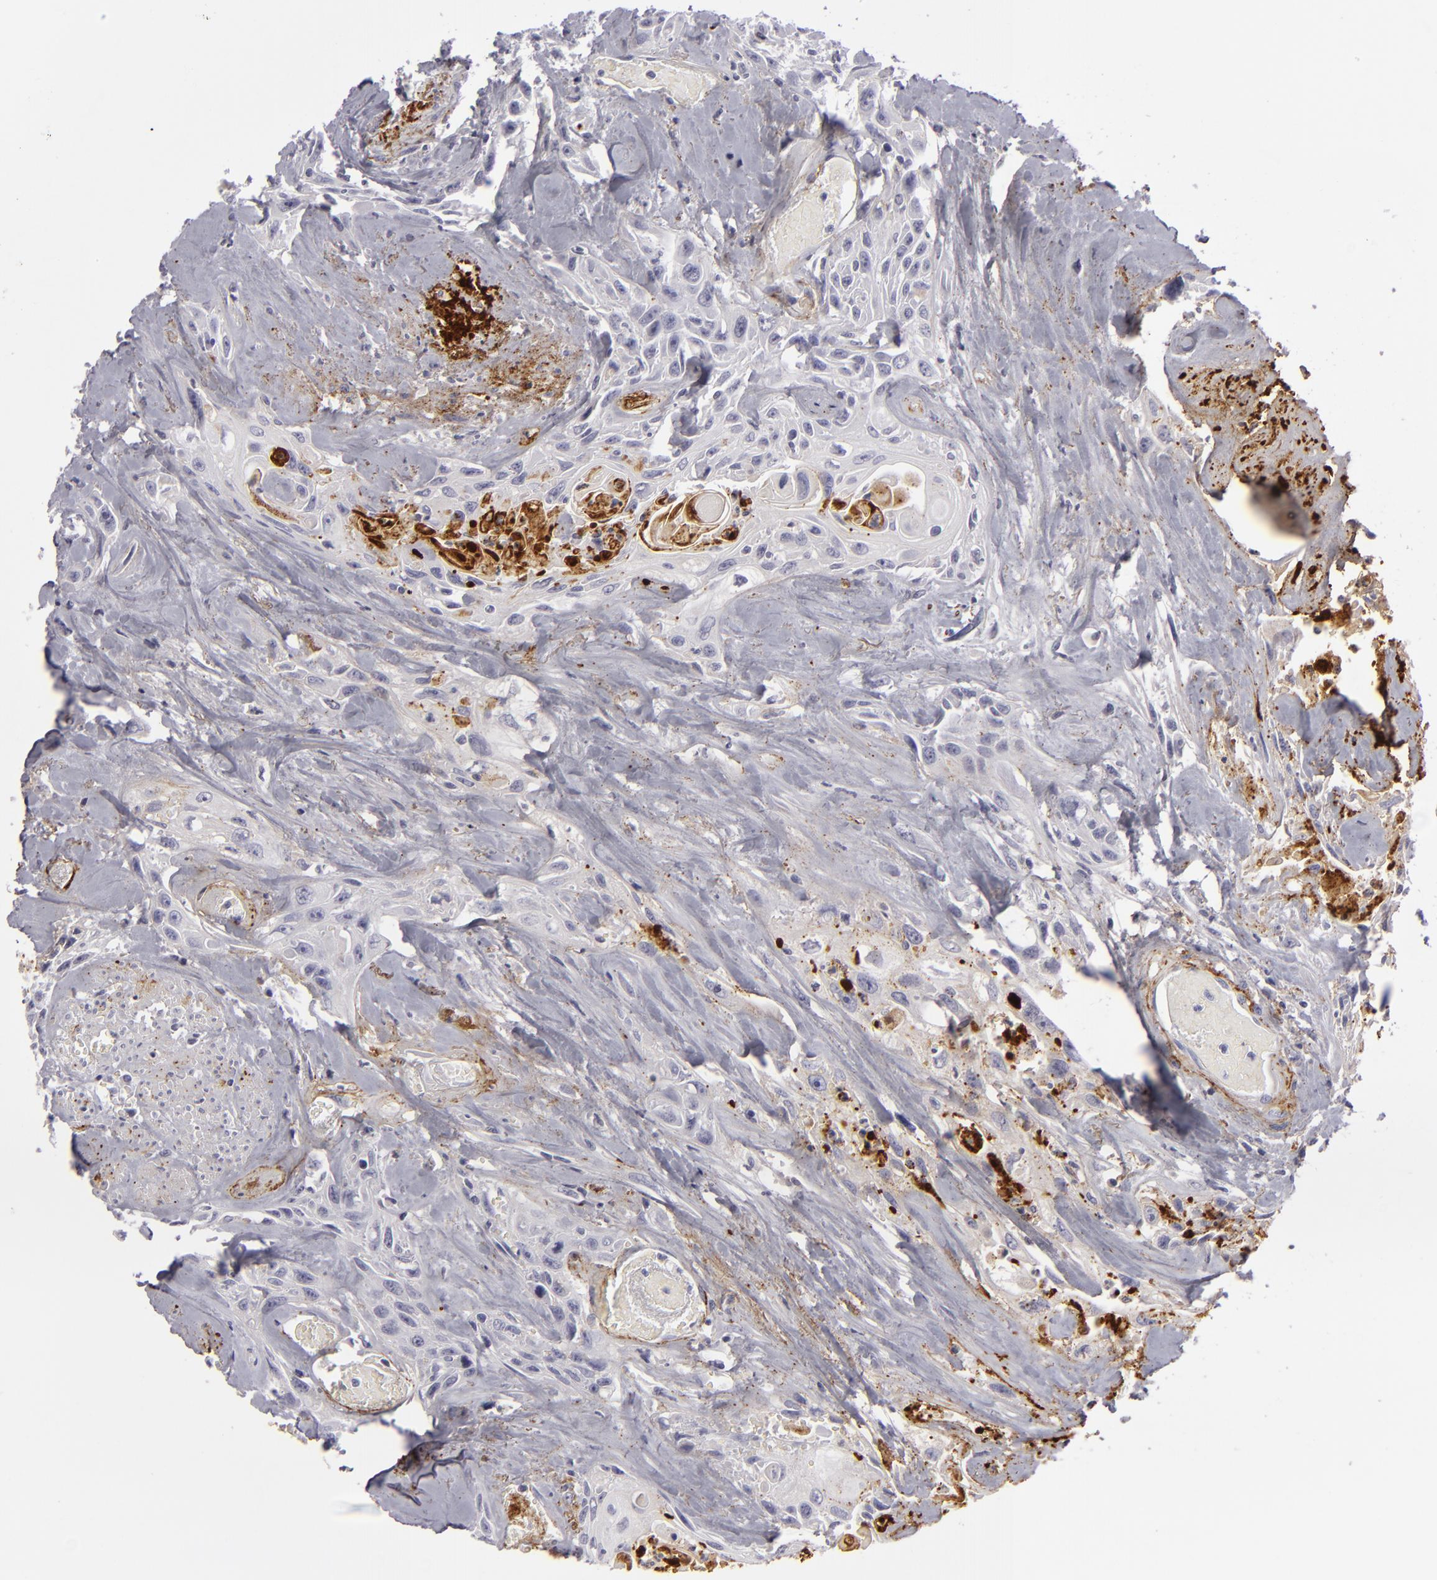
{"staining": {"intensity": "negative", "quantity": "none", "location": "none"}, "tissue": "urothelial cancer", "cell_type": "Tumor cells", "image_type": "cancer", "snomed": [{"axis": "morphology", "description": "Urothelial carcinoma, High grade"}, {"axis": "topography", "description": "Urinary bladder"}], "caption": "IHC image of neoplastic tissue: human urothelial carcinoma (high-grade) stained with DAB reveals no significant protein expression in tumor cells.", "gene": "C9", "patient": {"sex": "female", "age": 84}}